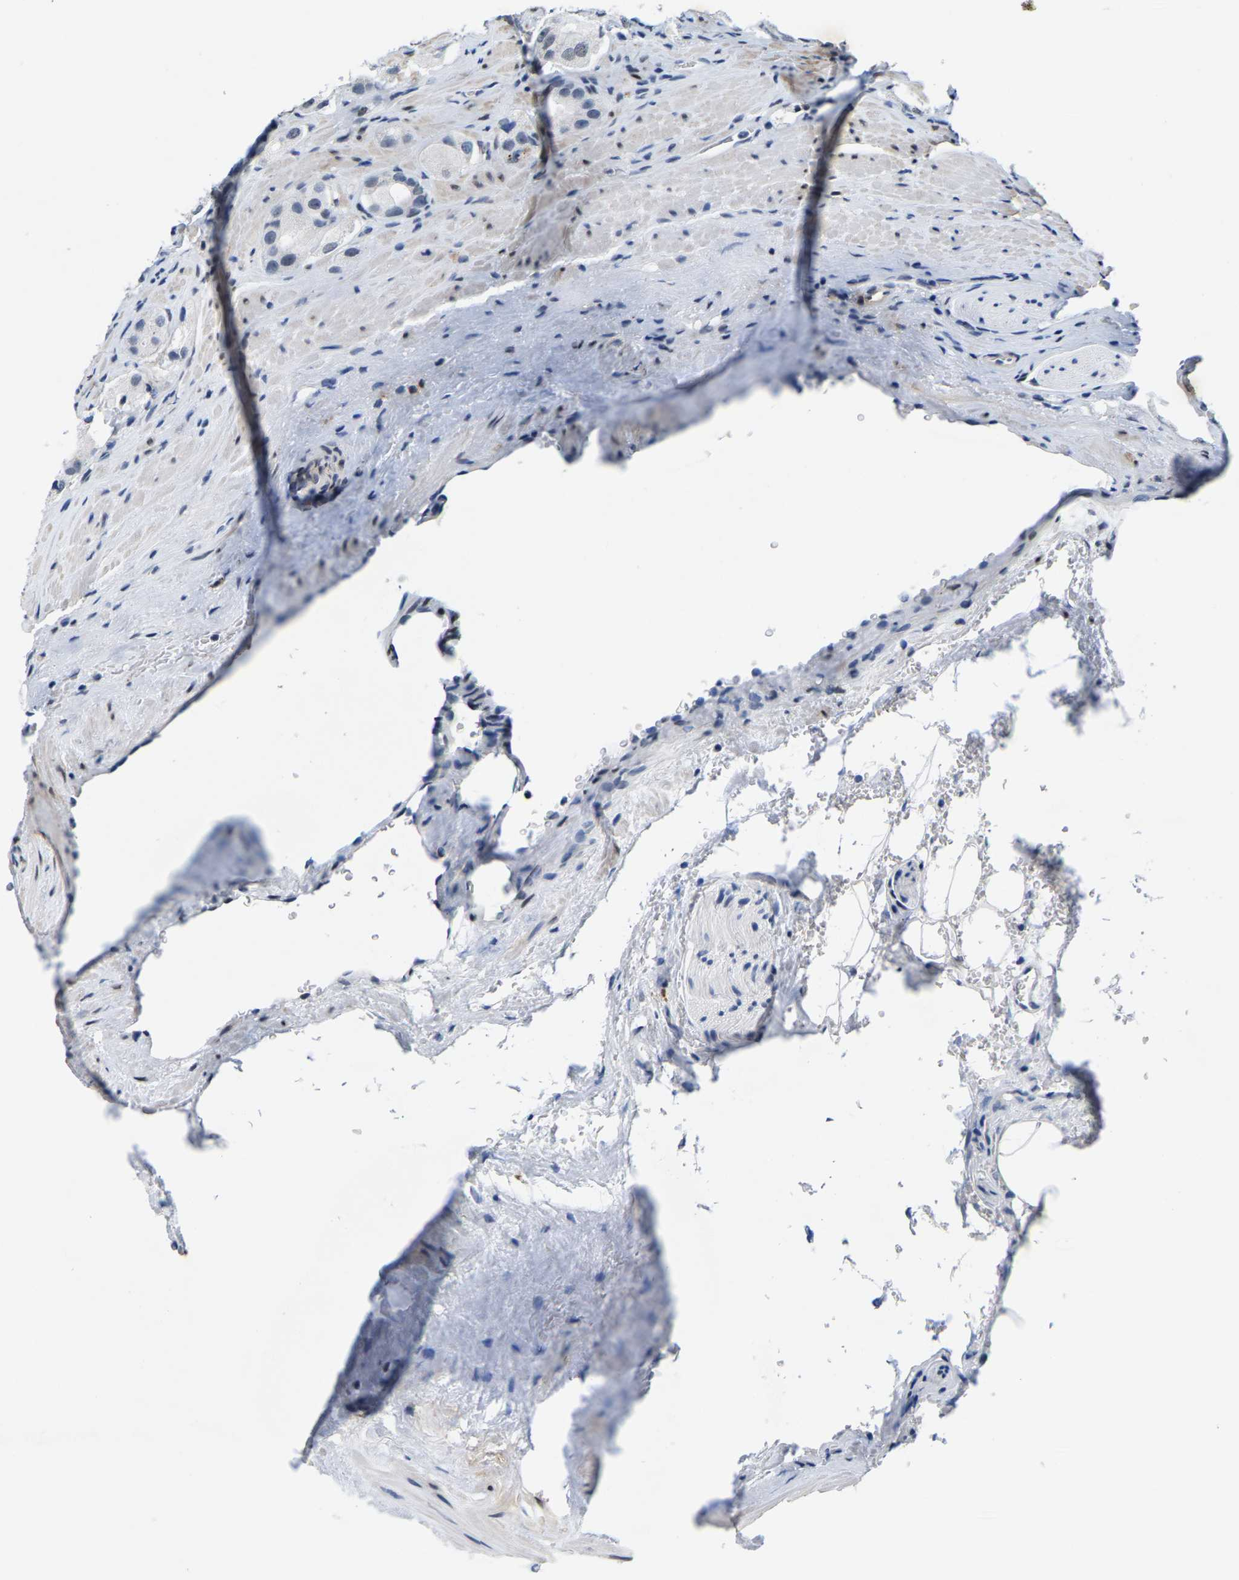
{"staining": {"intensity": "negative", "quantity": "none", "location": "none"}, "tissue": "prostate cancer", "cell_type": "Tumor cells", "image_type": "cancer", "snomed": [{"axis": "morphology", "description": "Adenocarcinoma, High grade"}, {"axis": "topography", "description": "Prostate"}], "caption": "Prostate cancer was stained to show a protein in brown. There is no significant staining in tumor cells.", "gene": "SETD1B", "patient": {"sex": "male", "age": 63}}